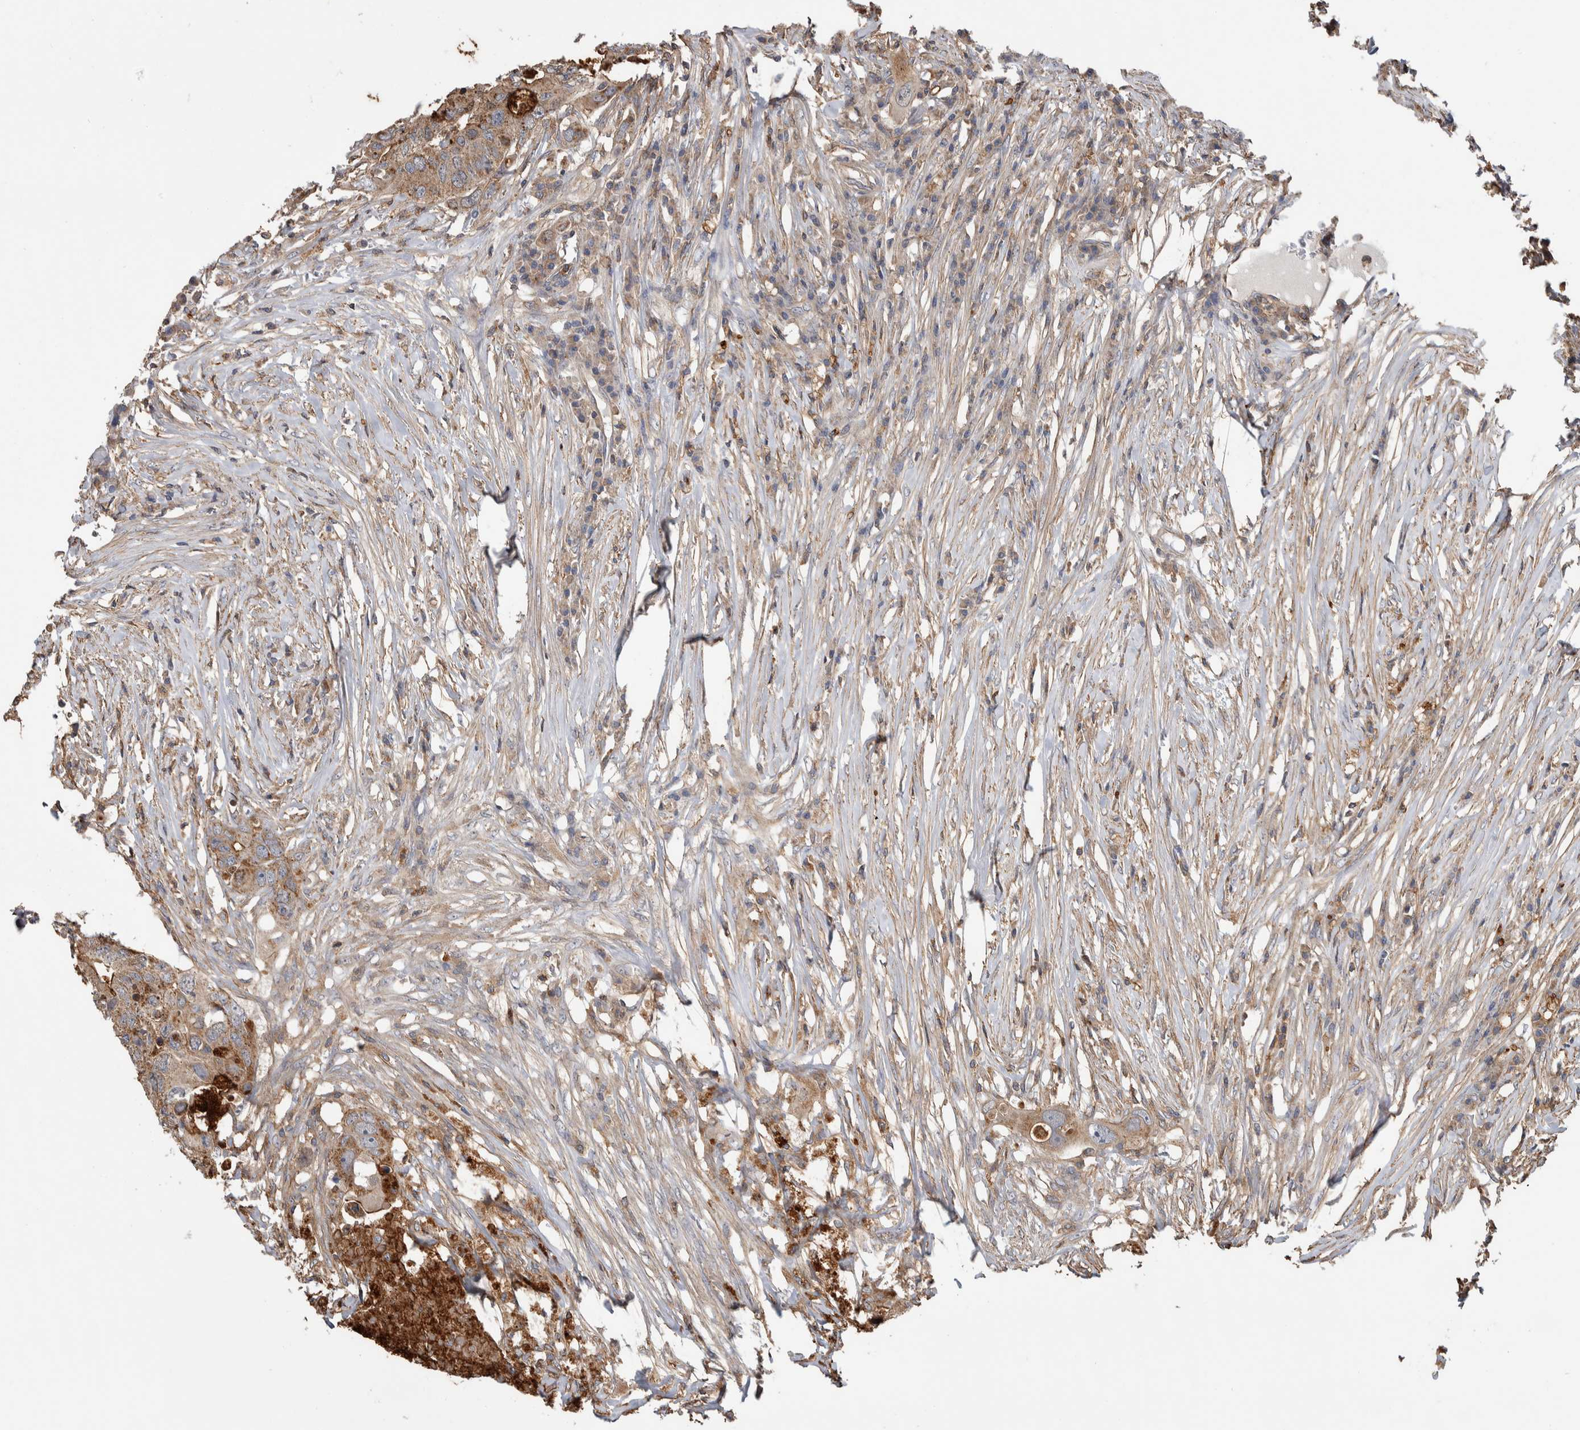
{"staining": {"intensity": "weak", "quantity": ">75%", "location": "cytoplasmic/membranous"}, "tissue": "colorectal cancer", "cell_type": "Tumor cells", "image_type": "cancer", "snomed": [{"axis": "morphology", "description": "Adenocarcinoma, NOS"}, {"axis": "topography", "description": "Colon"}], "caption": "Immunohistochemical staining of human colorectal cancer reveals low levels of weak cytoplasmic/membranous staining in approximately >75% of tumor cells.", "gene": "SDCBP", "patient": {"sex": "male", "age": 71}}